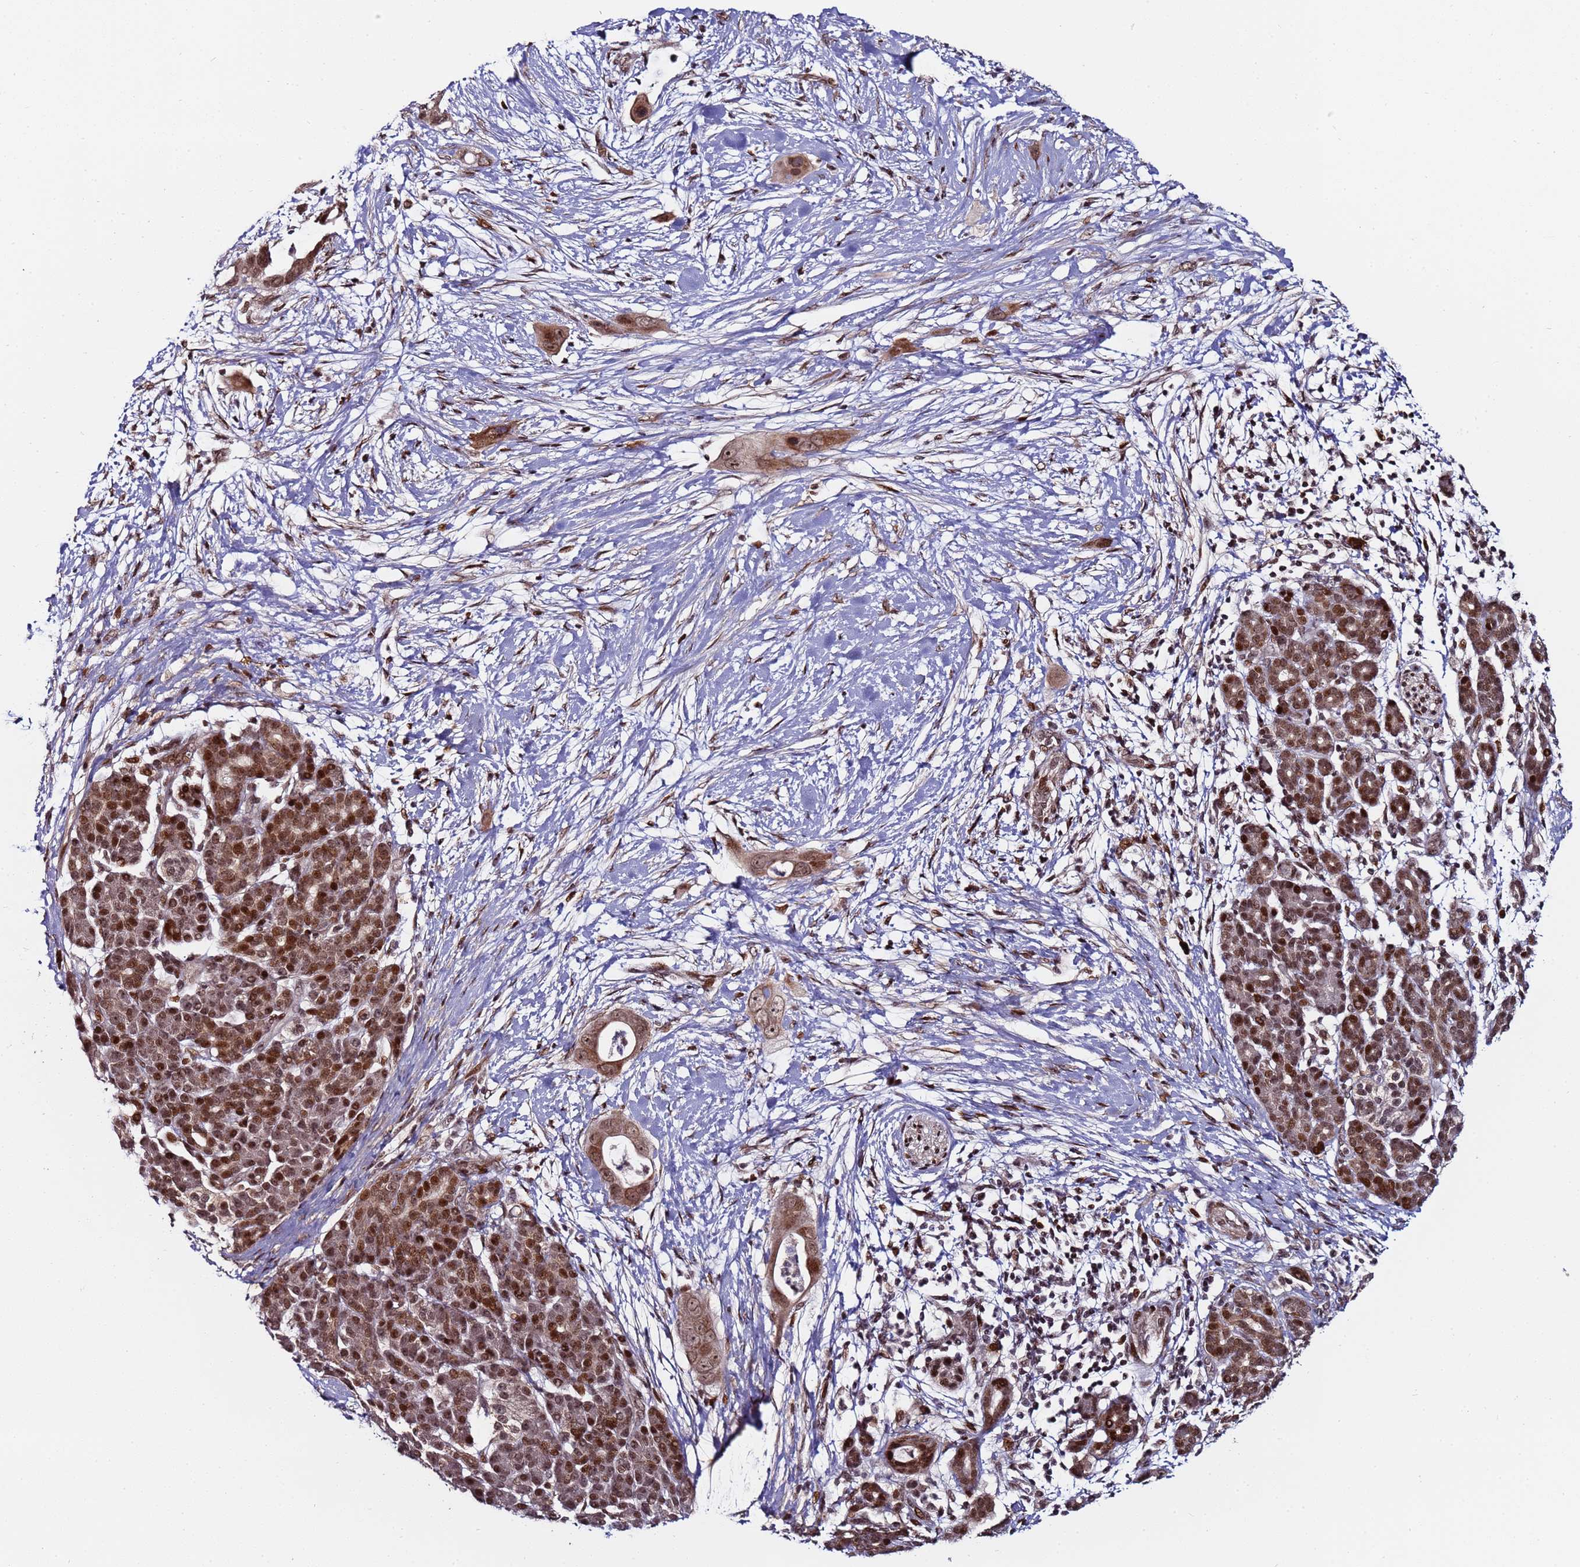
{"staining": {"intensity": "moderate", "quantity": ">75%", "location": "nuclear"}, "tissue": "pancreatic cancer", "cell_type": "Tumor cells", "image_type": "cancer", "snomed": [{"axis": "morphology", "description": "Adenocarcinoma, NOS"}, {"axis": "topography", "description": "Pancreas"}], "caption": "About >75% of tumor cells in human pancreatic cancer exhibit moderate nuclear protein positivity as visualized by brown immunohistochemical staining.", "gene": "PPM1H", "patient": {"sex": "male", "age": 59}}